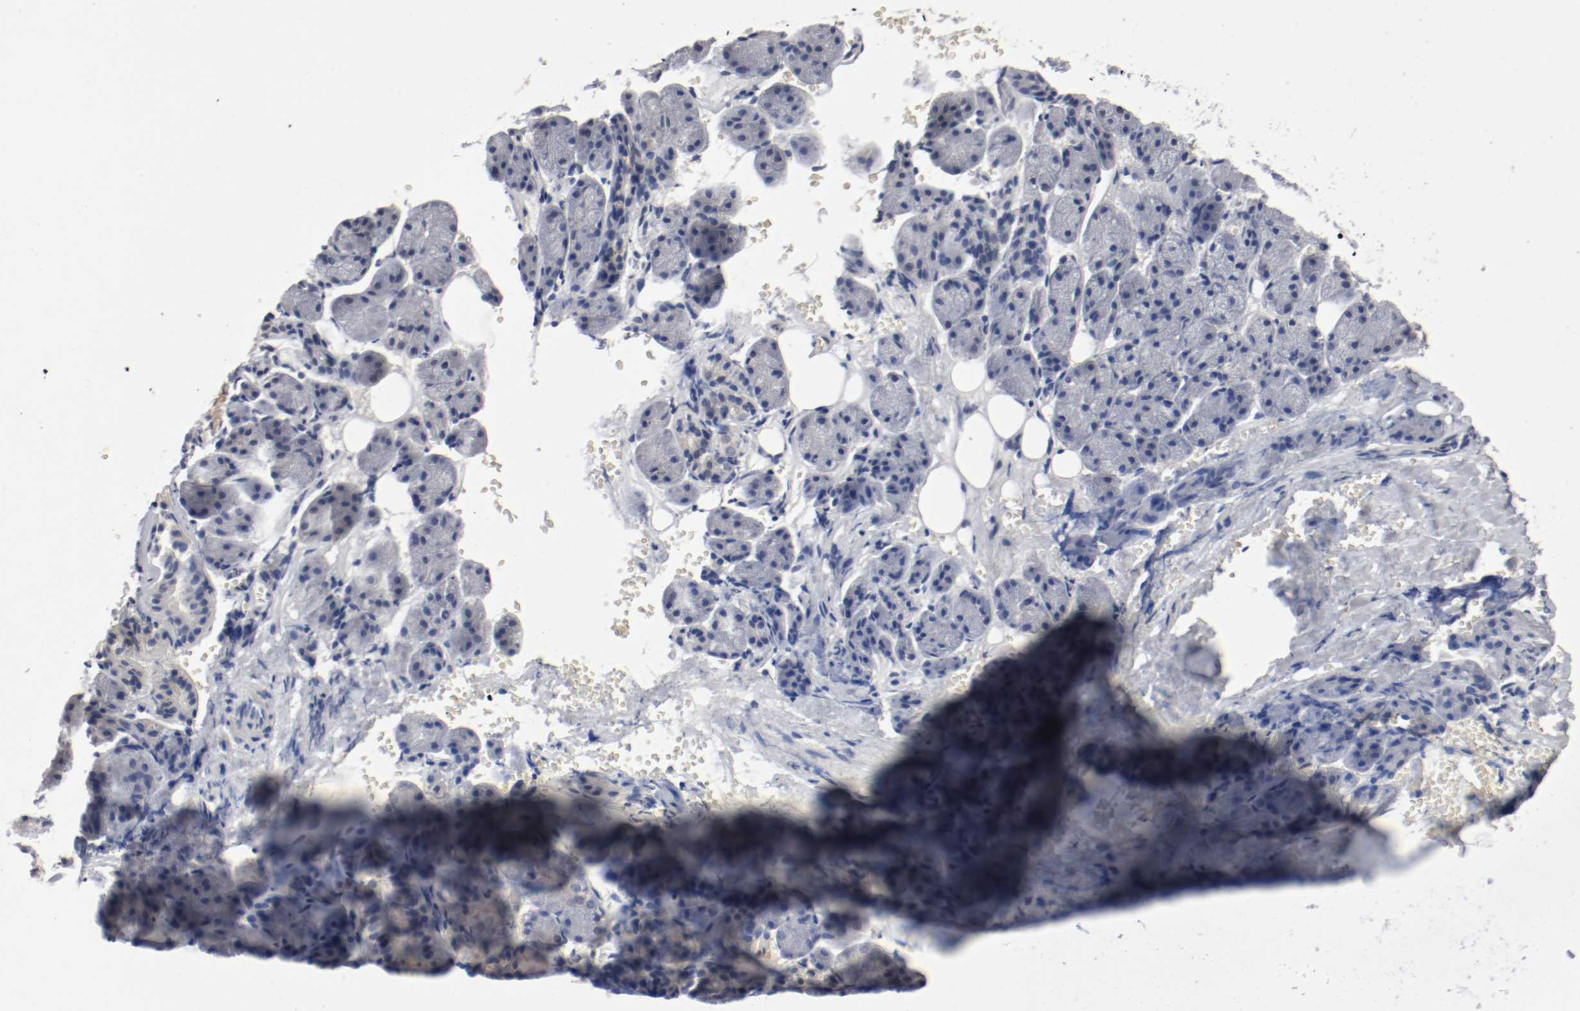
{"staining": {"intensity": "weak", "quantity": "<25%", "location": "cytoplasmic/membranous"}, "tissue": "salivary gland", "cell_type": "Glandular cells", "image_type": "normal", "snomed": [{"axis": "morphology", "description": "Normal tissue, NOS"}, {"axis": "morphology", "description": "Adenoma, NOS"}, {"axis": "topography", "description": "Salivary gland"}], "caption": "Glandular cells show no significant expression in normal salivary gland. (DAB (3,3'-diaminobenzidine) IHC, high magnification).", "gene": "REN", "patient": {"sex": "female", "age": 32}}